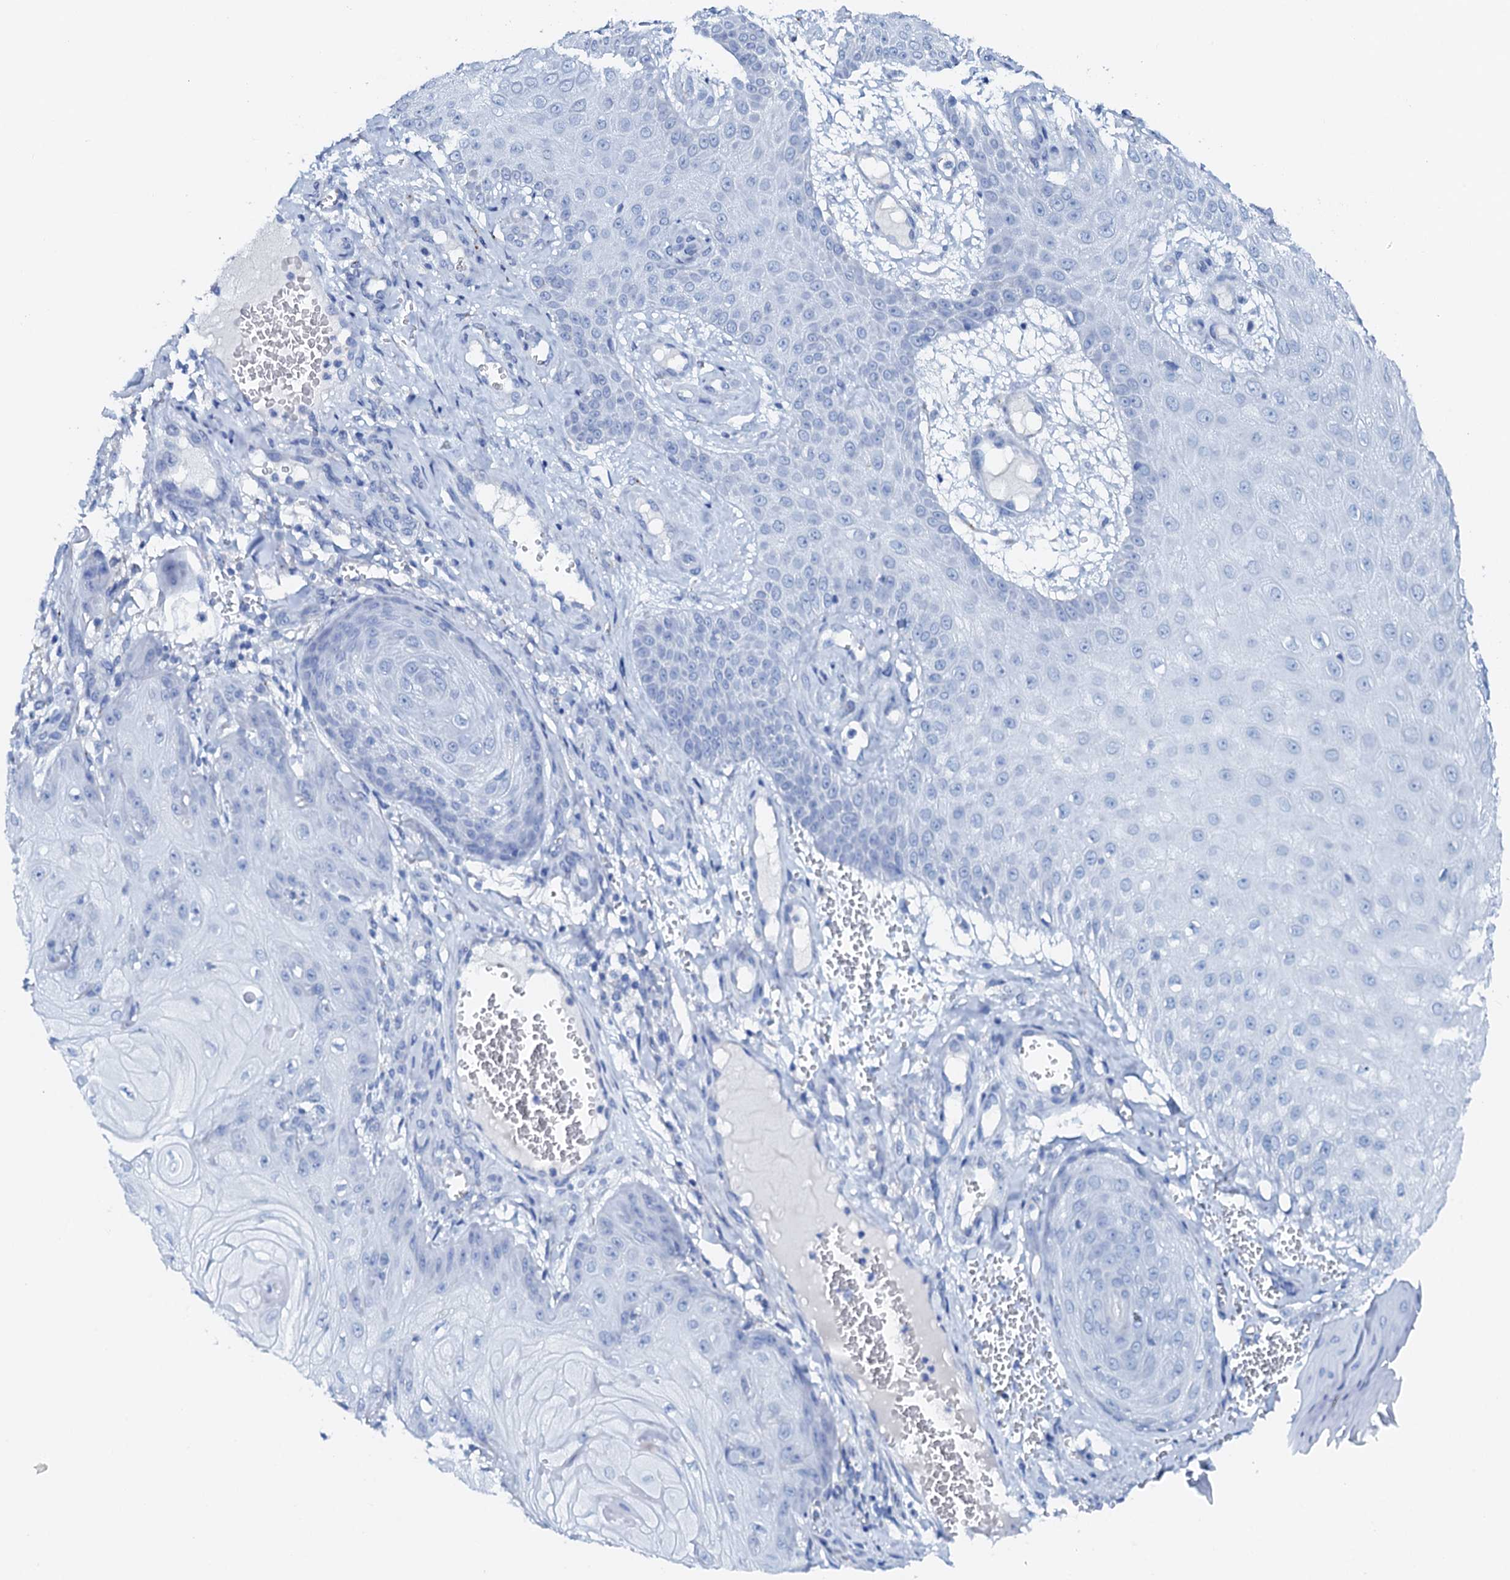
{"staining": {"intensity": "negative", "quantity": "none", "location": "none"}, "tissue": "skin cancer", "cell_type": "Tumor cells", "image_type": "cancer", "snomed": [{"axis": "morphology", "description": "Squamous cell carcinoma, NOS"}, {"axis": "topography", "description": "Skin"}], "caption": "This is a image of IHC staining of skin cancer (squamous cell carcinoma), which shows no positivity in tumor cells.", "gene": "AMER2", "patient": {"sex": "male", "age": 74}}